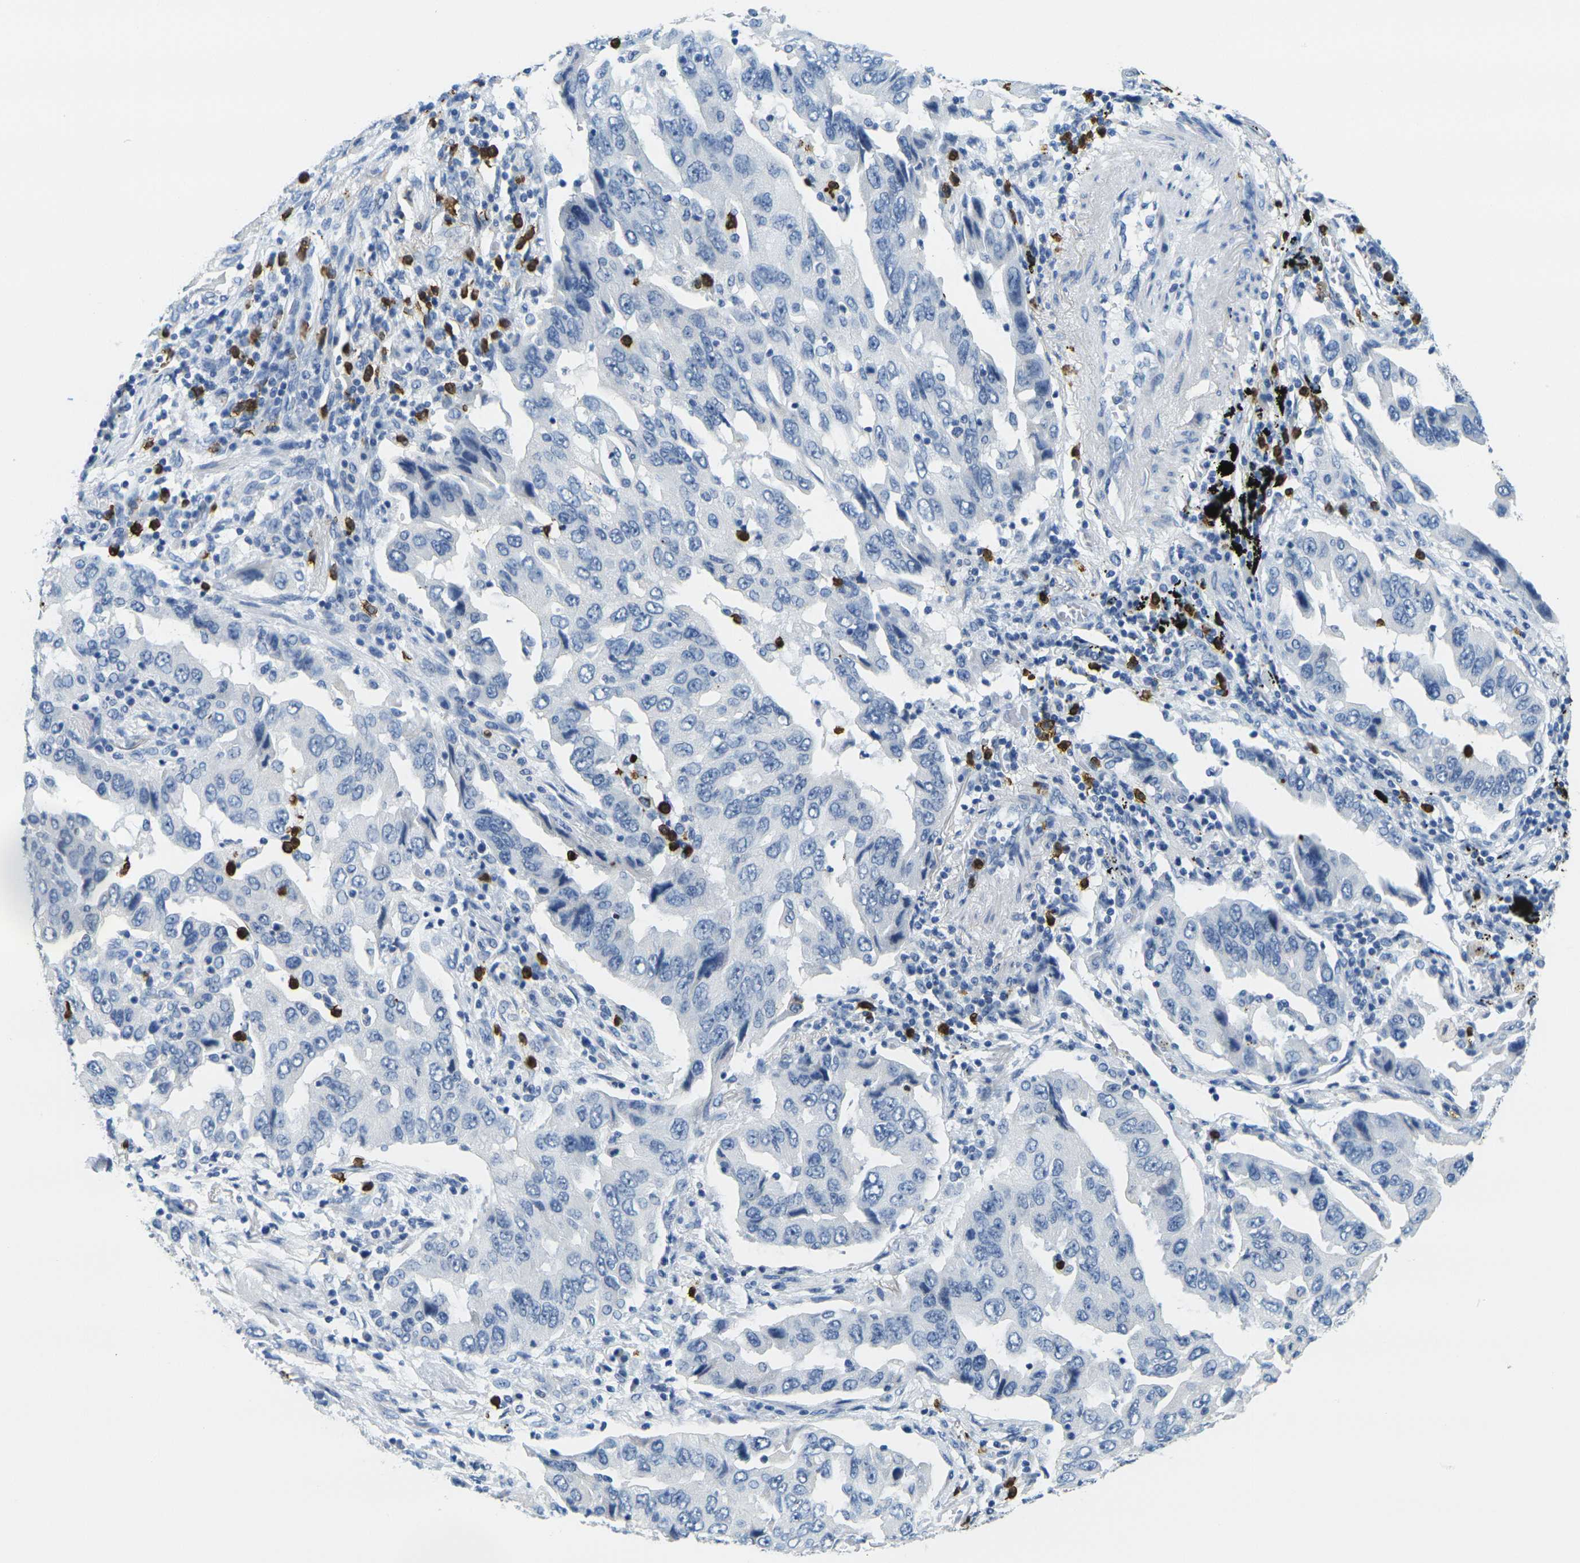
{"staining": {"intensity": "negative", "quantity": "none", "location": "none"}, "tissue": "lung cancer", "cell_type": "Tumor cells", "image_type": "cancer", "snomed": [{"axis": "morphology", "description": "Adenocarcinoma, NOS"}, {"axis": "topography", "description": "Lung"}], "caption": "IHC of human lung cancer (adenocarcinoma) demonstrates no staining in tumor cells.", "gene": "GPR15", "patient": {"sex": "female", "age": 65}}